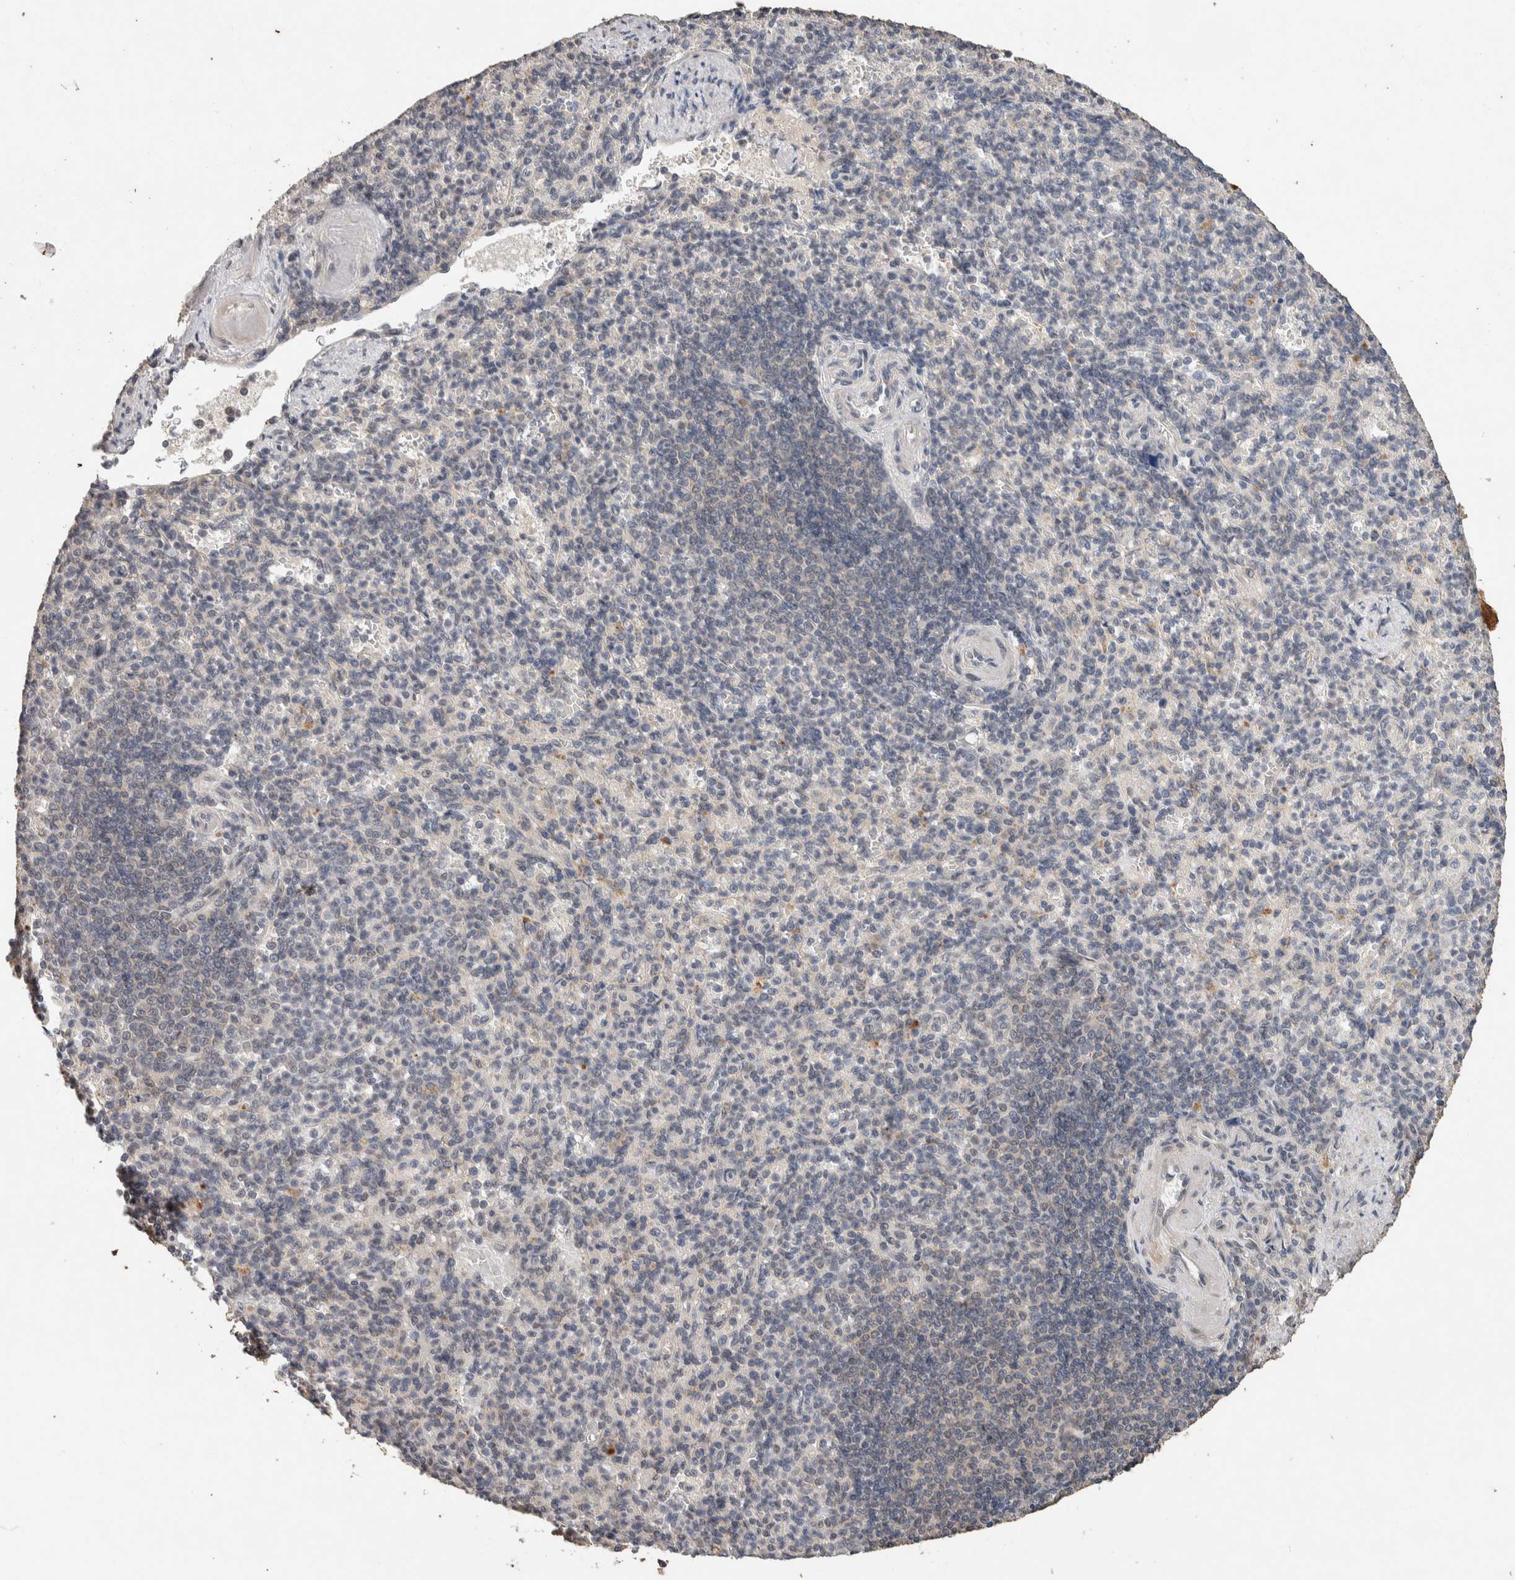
{"staining": {"intensity": "negative", "quantity": "none", "location": "none"}, "tissue": "spleen", "cell_type": "Cells in red pulp", "image_type": "normal", "snomed": [{"axis": "morphology", "description": "Normal tissue, NOS"}, {"axis": "topography", "description": "Spleen"}], "caption": "IHC image of normal spleen: human spleen stained with DAB (3,3'-diaminobenzidine) displays no significant protein positivity in cells in red pulp.", "gene": "CYSRT1", "patient": {"sex": "female", "age": 74}}